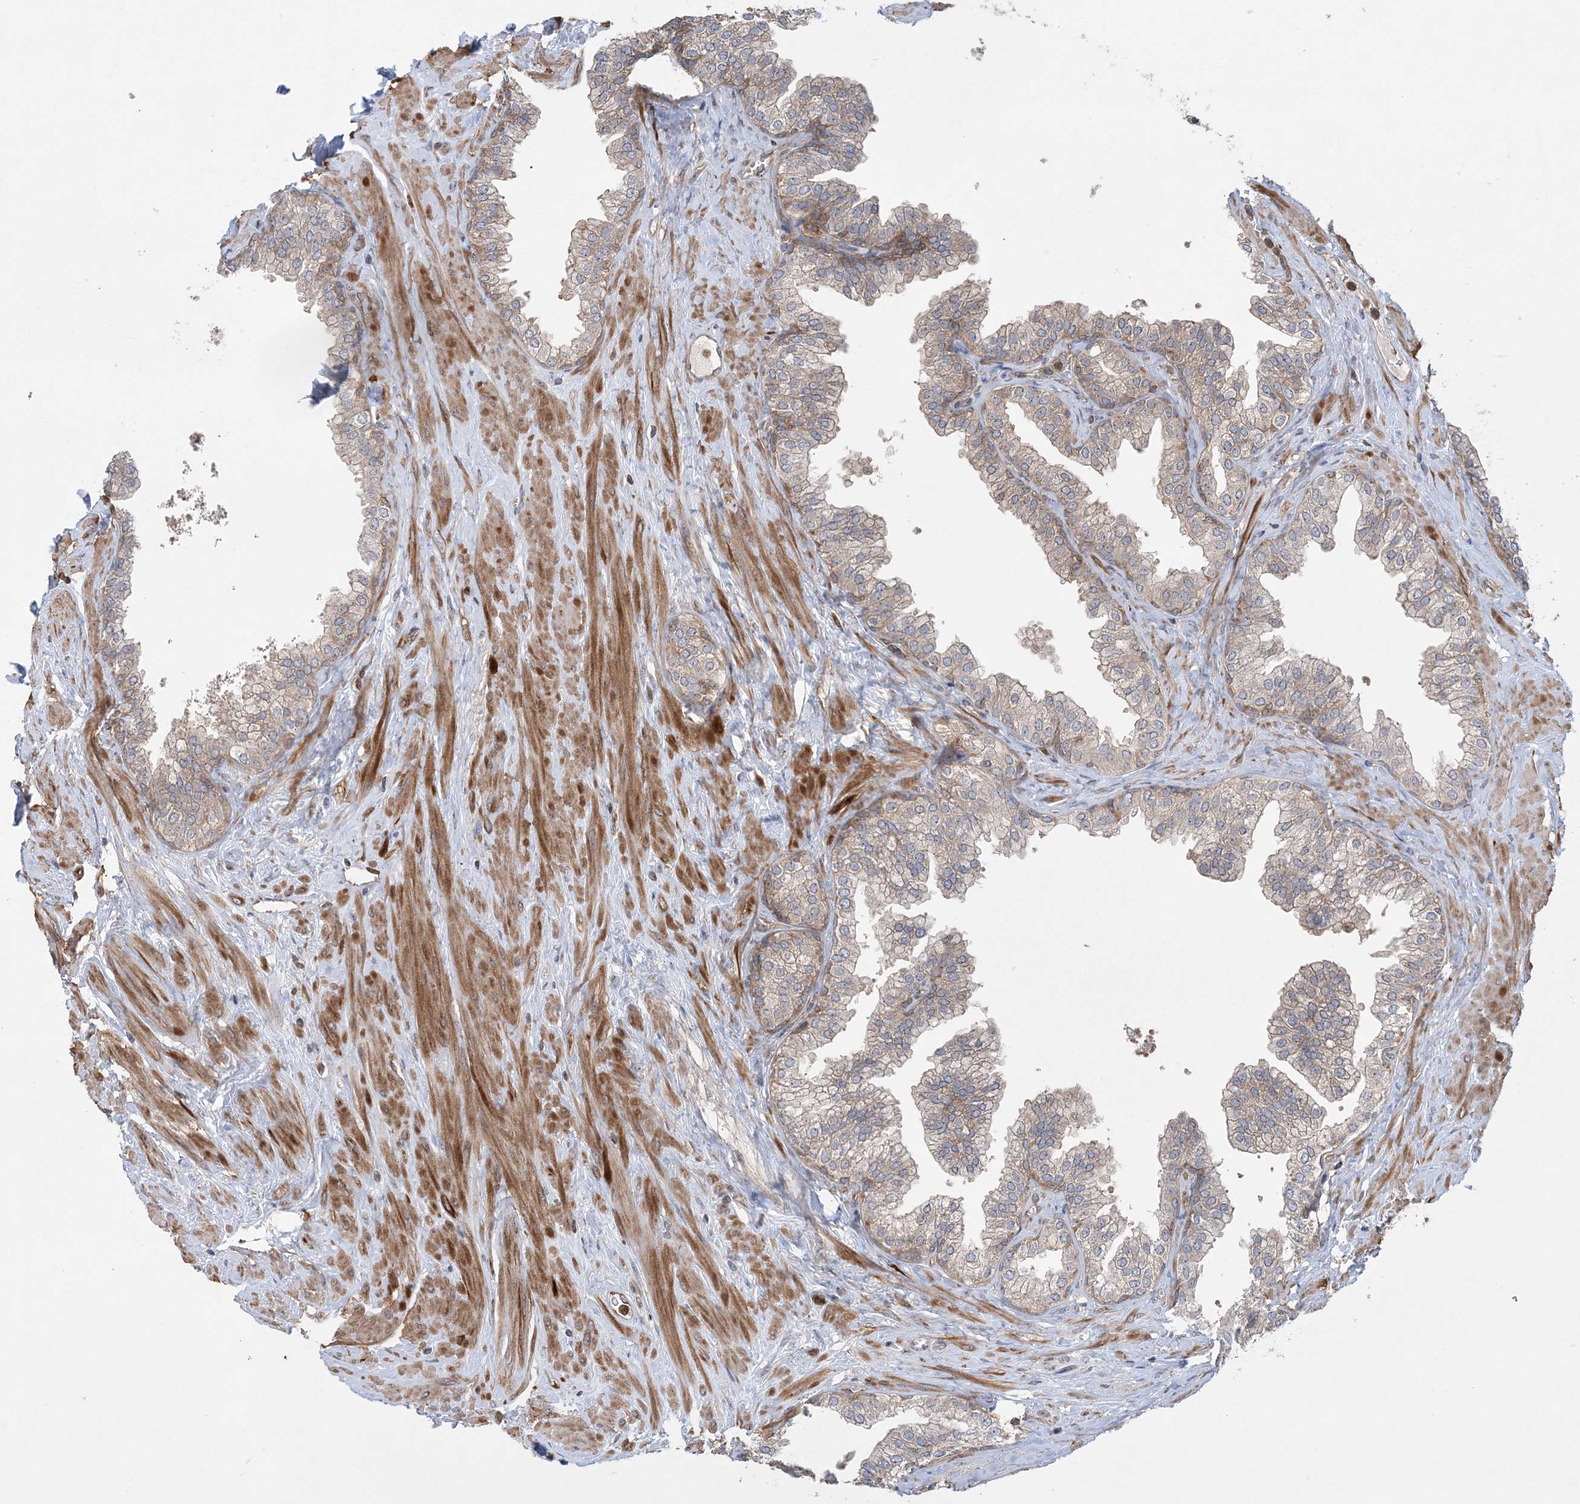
{"staining": {"intensity": "weak", "quantity": "<25%", "location": "cytoplasmic/membranous"}, "tissue": "prostate", "cell_type": "Glandular cells", "image_type": "normal", "snomed": [{"axis": "morphology", "description": "Normal tissue, NOS"}, {"axis": "morphology", "description": "Urothelial carcinoma, Low grade"}, {"axis": "topography", "description": "Urinary bladder"}, {"axis": "topography", "description": "Prostate"}], "caption": "Immunohistochemical staining of benign prostate demonstrates no significant staining in glandular cells. (IHC, brightfield microscopy, high magnification).", "gene": "ACAP2", "patient": {"sex": "male", "age": 60}}